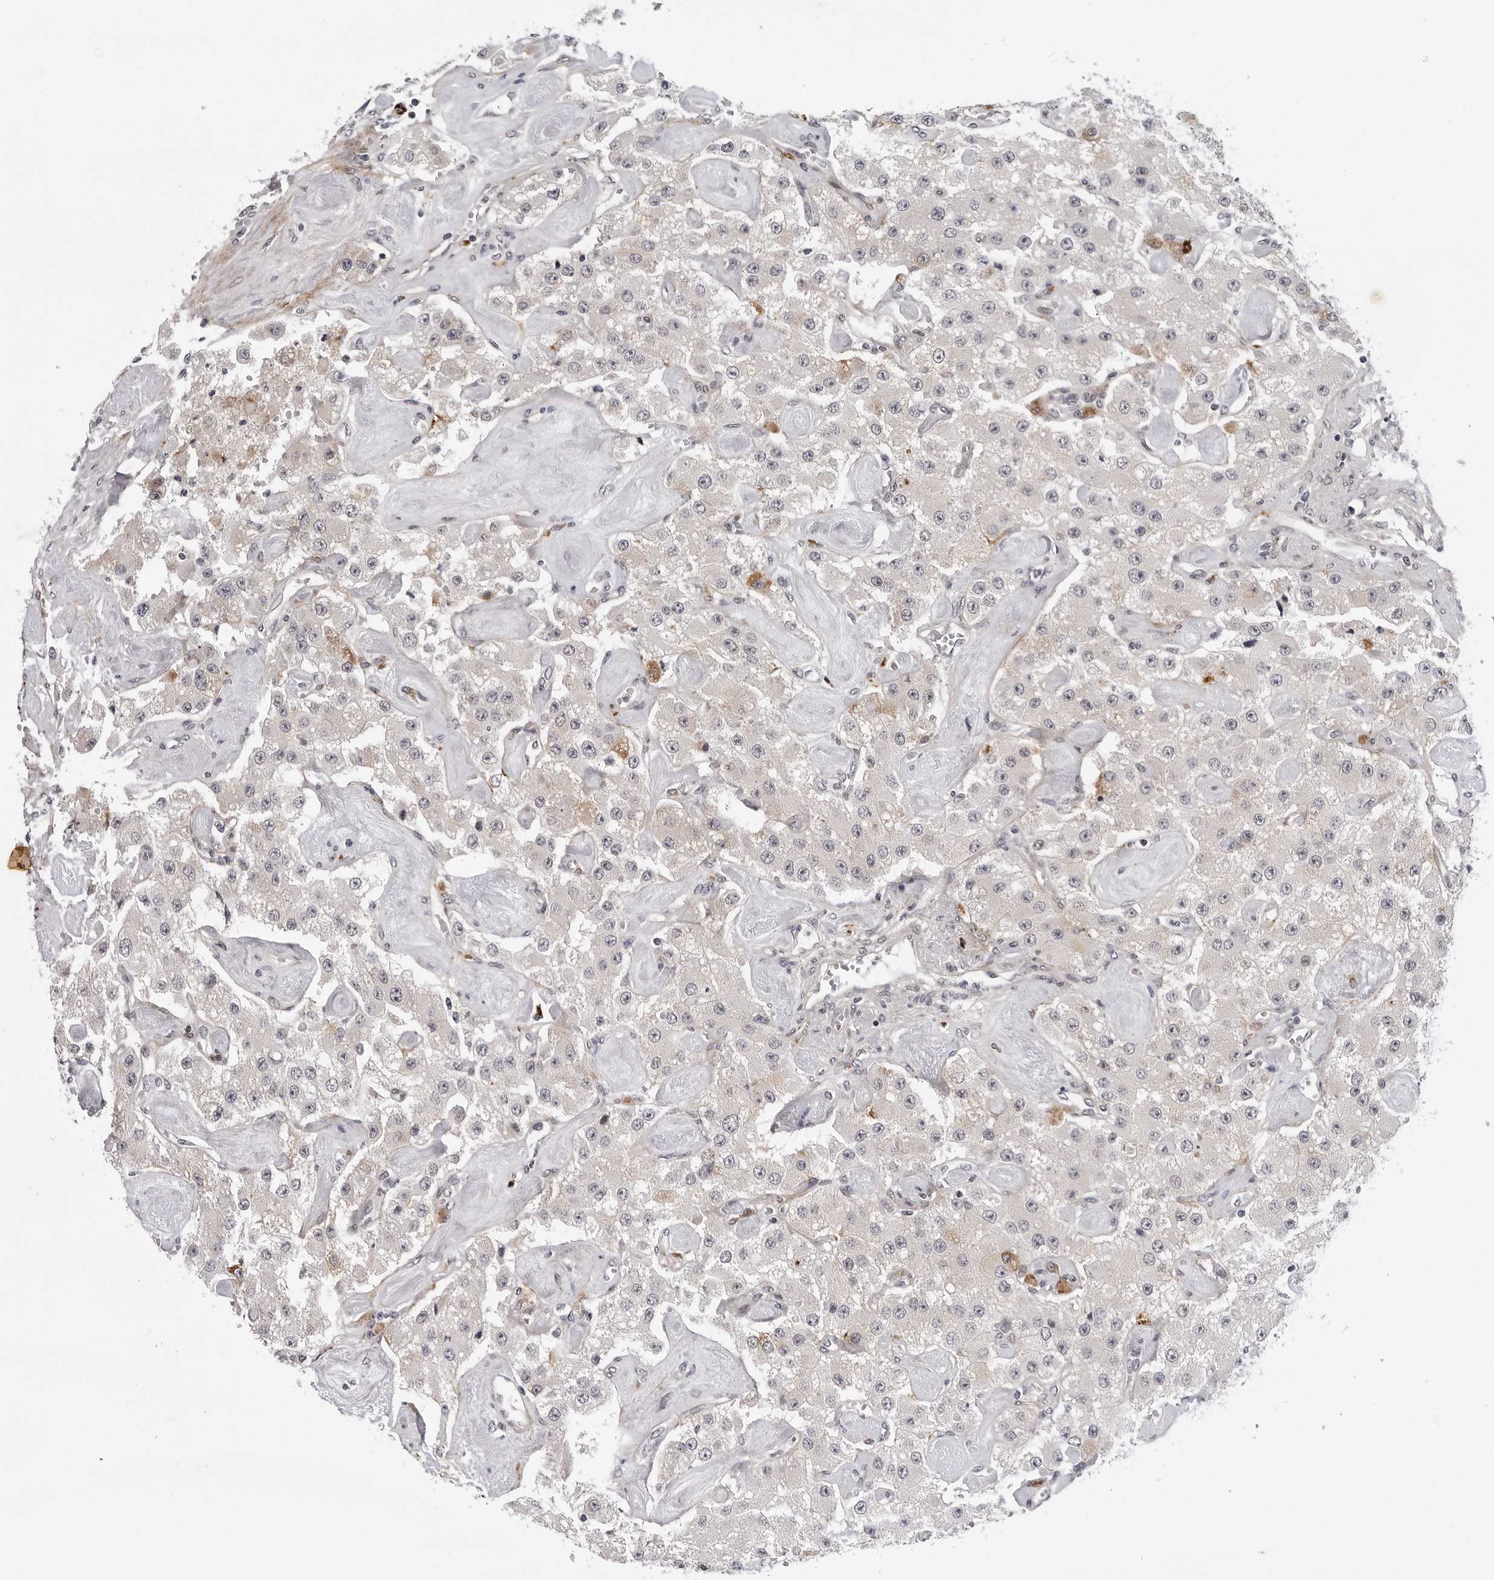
{"staining": {"intensity": "negative", "quantity": "none", "location": "none"}, "tissue": "carcinoid", "cell_type": "Tumor cells", "image_type": "cancer", "snomed": [{"axis": "morphology", "description": "Carcinoid, malignant, NOS"}, {"axis": "topography", "description": "Pancreas"}], "caption": "Tumor cells are negative for protein expression in human carcinoid.", "gene": "KIAA1614", "patient": {"sex": "male", "age": 41}}